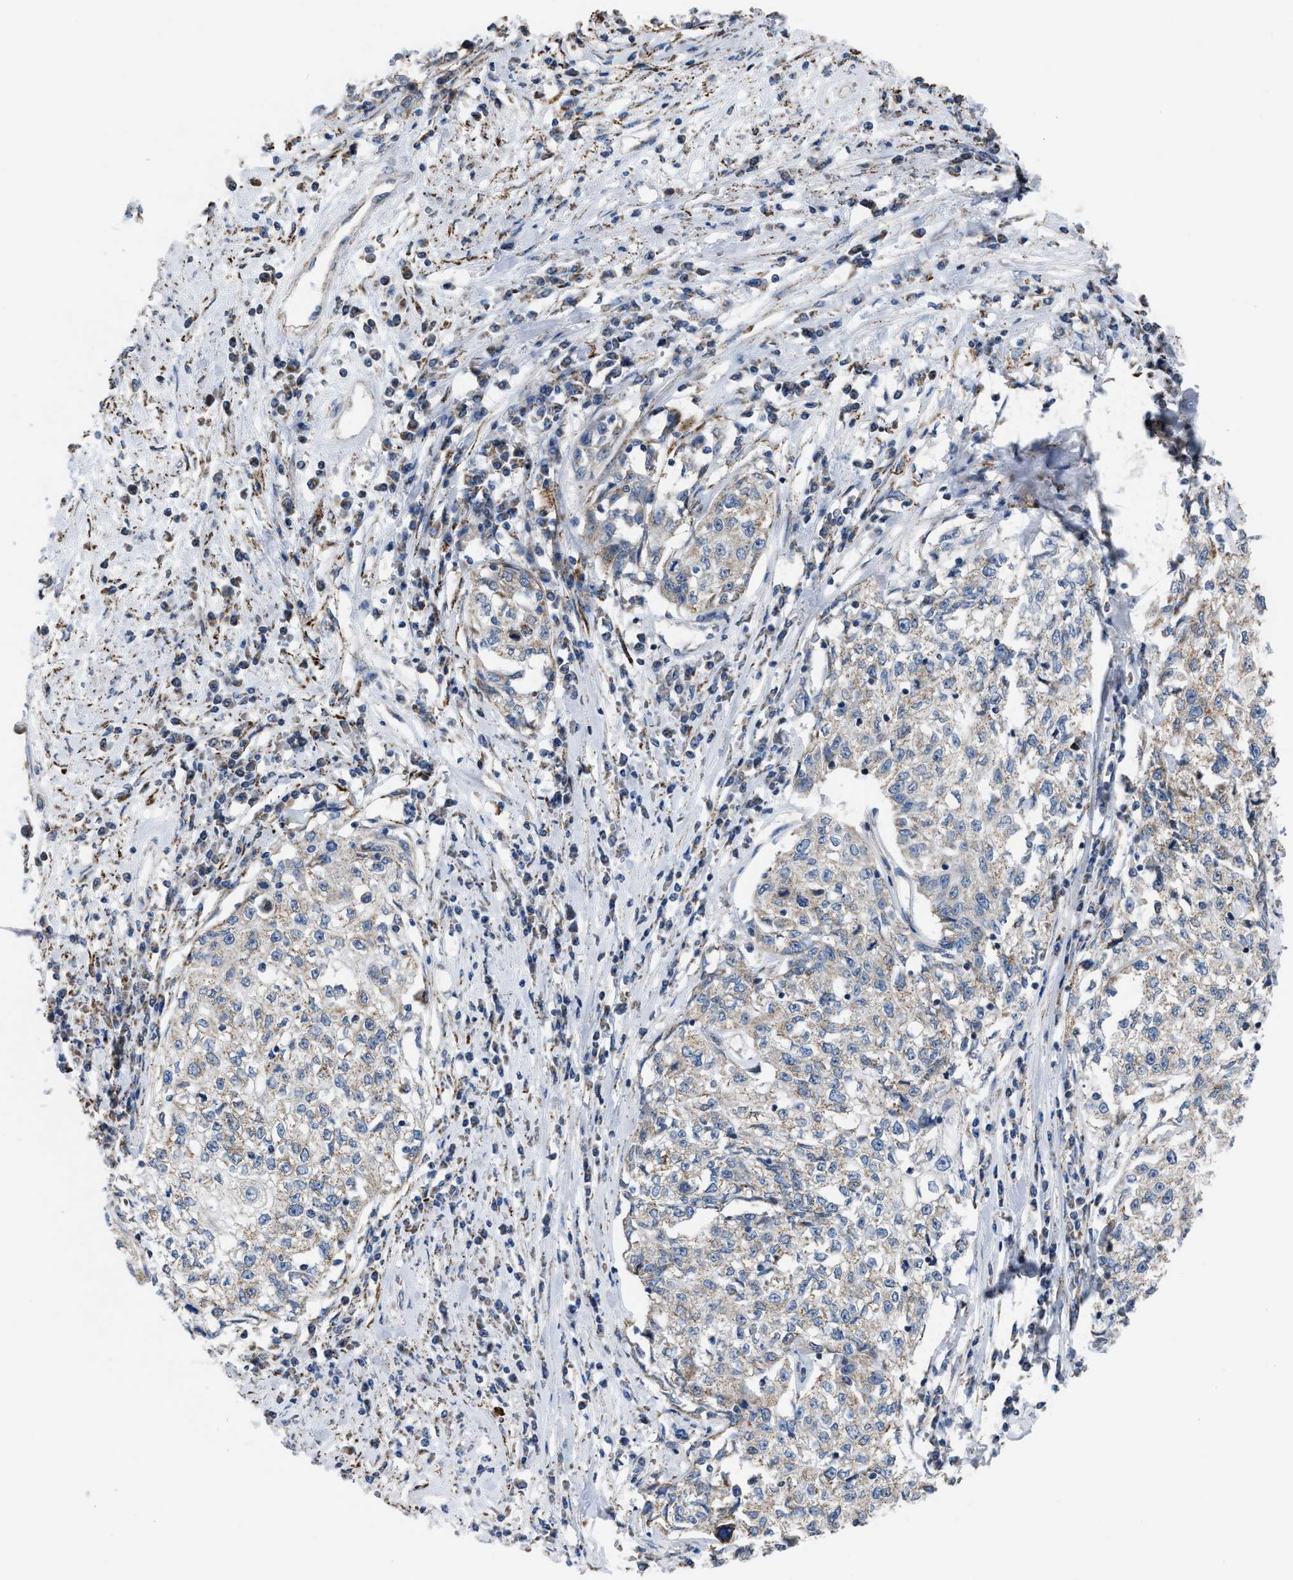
{"staining": {"intensity": "weak", "quantity": "25%-75%", "location": "cytoplasmic/membranous"}, "tissue": "cervical cancer", "cell_type": "Tumor cells", "image_type": "cancer", "snomed": [{"axis": "morphology", "description": "Squamous cell carcinoma, NOS"}, {"axis": "topography", "description": "Cervix"}], "caption": "Human squamous cell carcinoma (cervical) stained with a brown dye shows weak cytoplasmic/membranous positive staining in about 25%-75% of tumor cells.", "gene": "BCL10", "patient": {"sex": "female", "age": 57}}